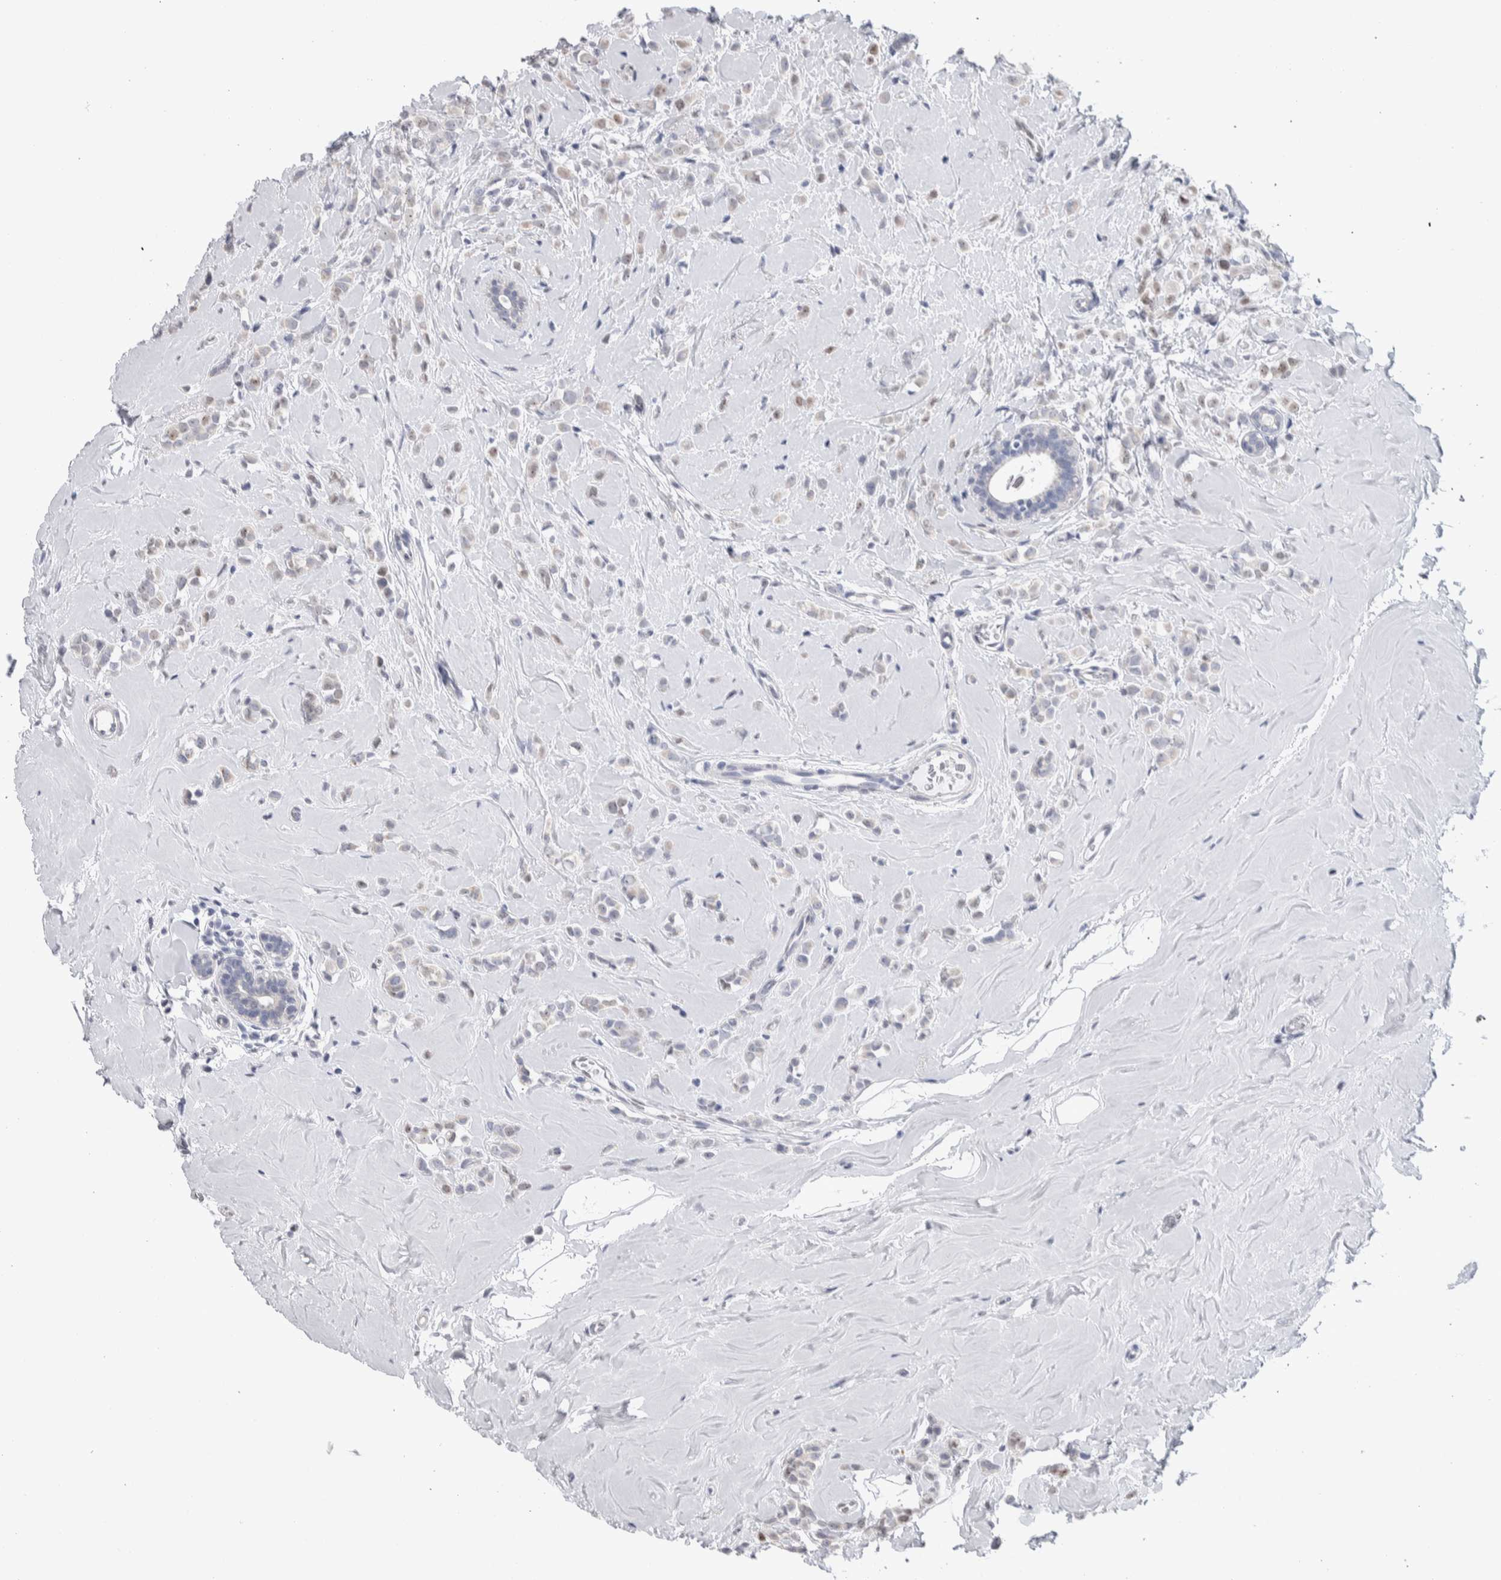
{"staining": {"intensity": "negative", "quantity": "none", "location": "none"}, "tissue": "breast cancer", "cell_type": "Tumor cells", "image_type": "cancer", "snomed": [{"axis": "morphology", "description": "Lobular carcinoma"}, {"axis": "topography", "description": "Breast"}], "caption": "Tumor cells show no significant protein staining in lobular carcinoma (breast). (Stains: DAB (3,3'-diaminobenzidine) immunohistochemistry with hematoxylin counter stain, Microscopy: brightfield microscopy at high magnification).", "gene": "TAX1BP1", "patient": {"sex": "female", "age": 47}}